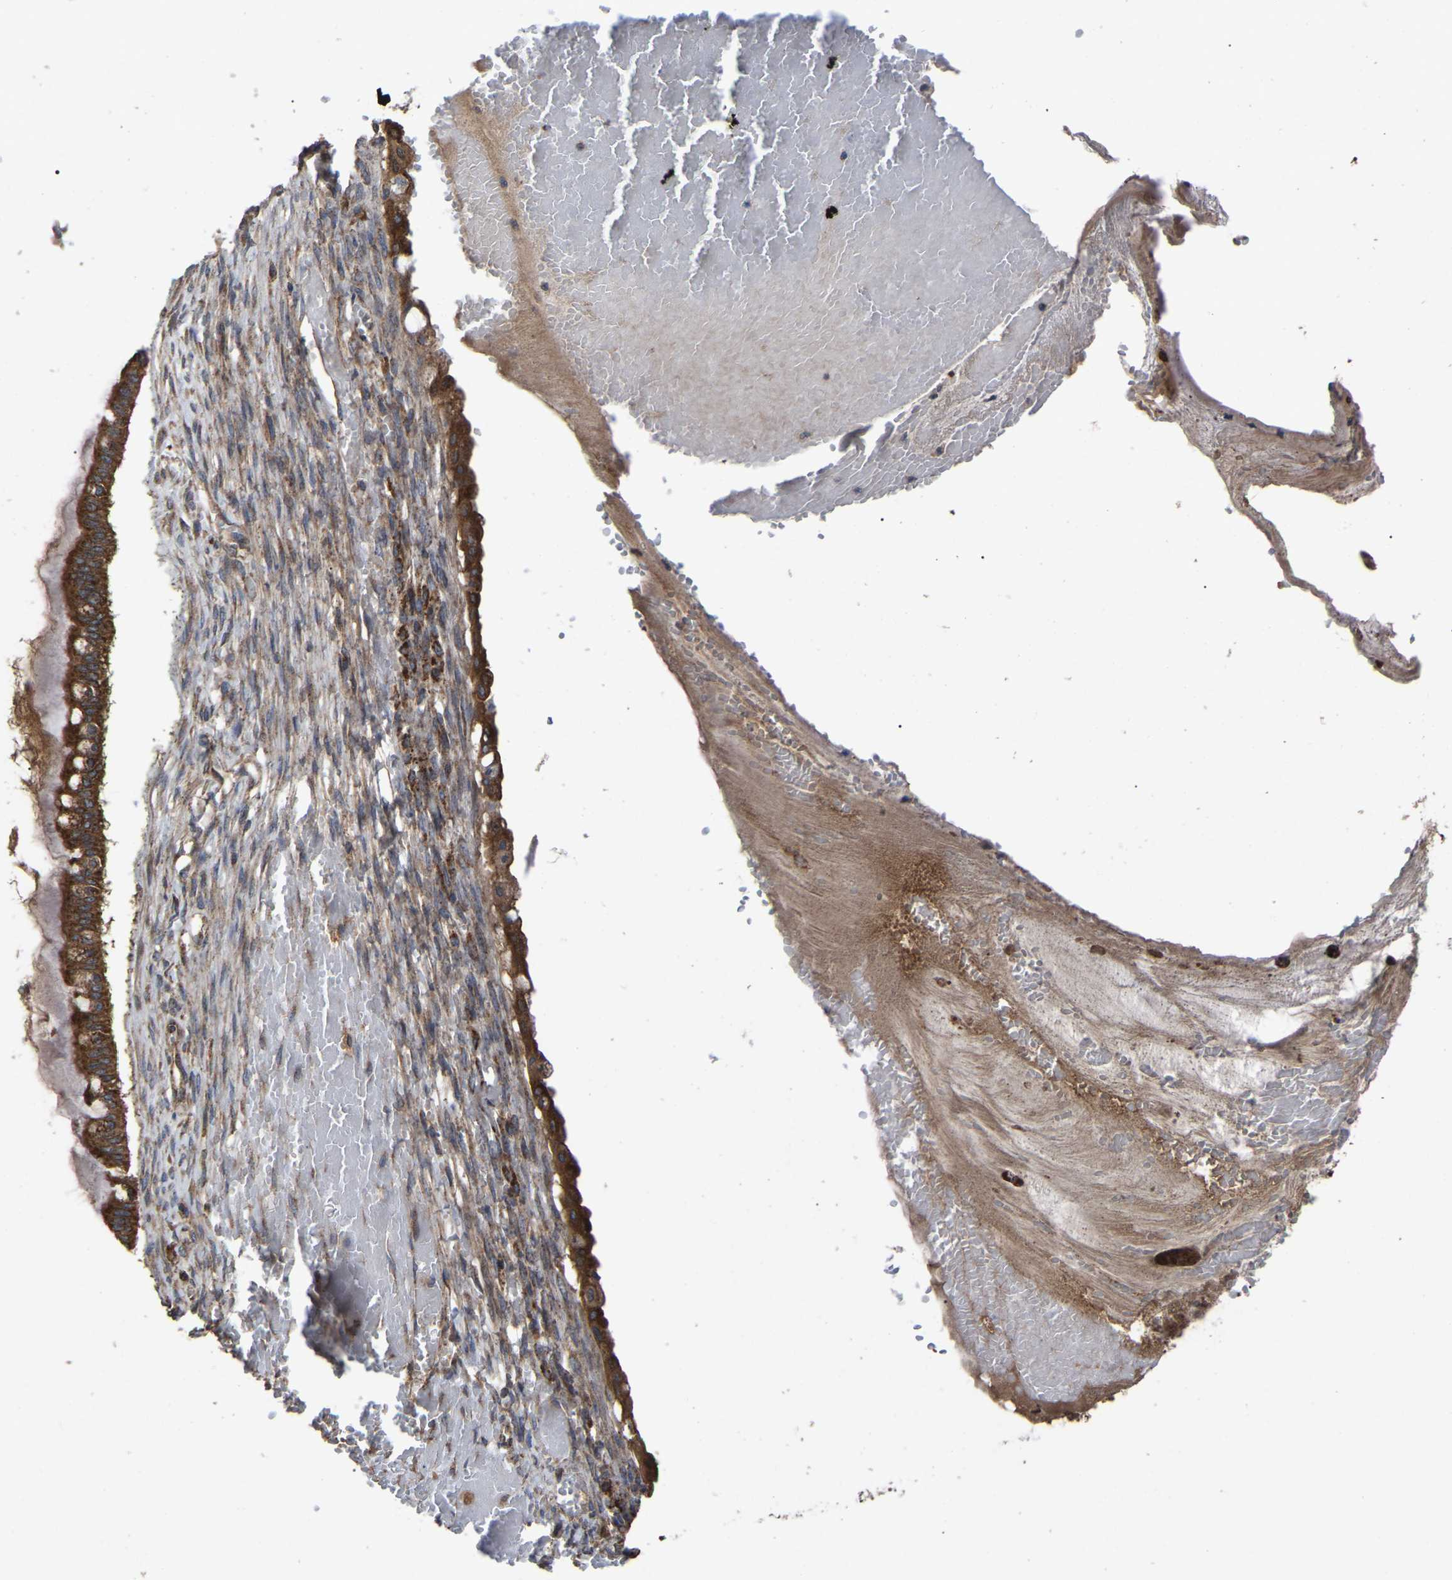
{"staining": {"intensity": "moderate", "quantity": ">75%", "location": "cytoplasmic/membranous"}, "tissue": "ovarian cancer", "cell_type": "Tumor cells", "image_type": "cancer", "snomed": [{"axis": "morphology", "description": "Cystadenocarcinoma, mucinous, NOS"}, {"axis": "topography", "description": "Ovary"}], "caption": "Moderate cytoplasmic/membranous staining is appreciated in about >75% of tumor cells in ovarian cancer (mucinous cystadenocarcinoma).", "gene": "GCC1", "patient": {"sex": "female", "age": 73}}